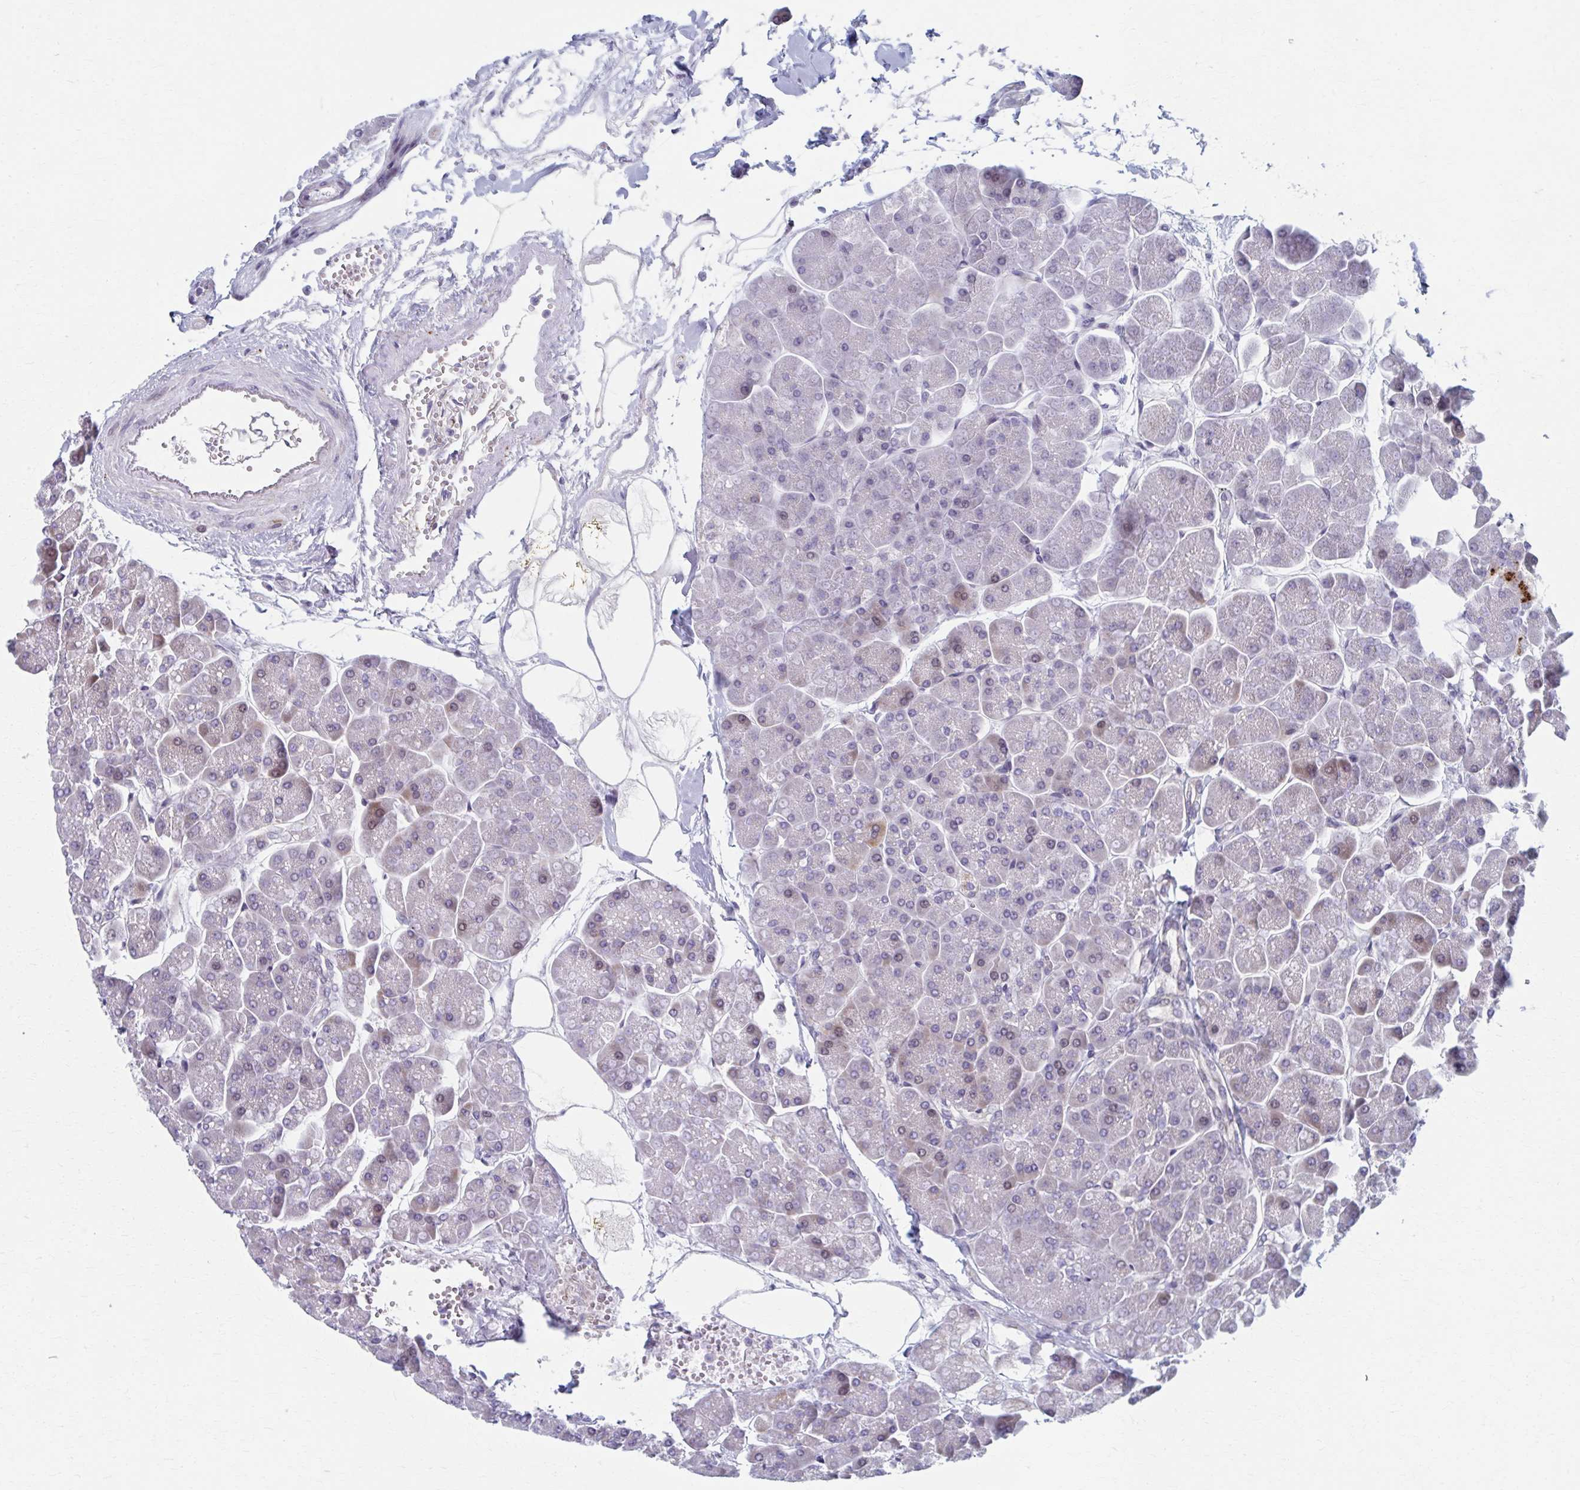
{"staining": {"intensity": "weak", "quantity": "<25%", "location": "nuclear"}, "tissue": "pancreas", "cell_type": "Exocrine glandular cells", "image_type": "normal", "snomed": [{"axis": "morphology", "description": "Normal tissue, NOS"}, {"axis": "topography", "description": "Pancreas"}, {"axis": "topography", "description": "Peripheral nerve tissue"}], "caption": "Immunohistochemistry (IHC) photomicrograph of unremarkable pancreas stained for a protein (brown), which reveals no staining in exocrine glandular cells. (Stains: DAB IHC with hematoxylin counter stain, Microscopy: brightfield microscopy at high magnification).", "gene": "ABHD16B", "patient": {"sex": "male", "age": 54}}